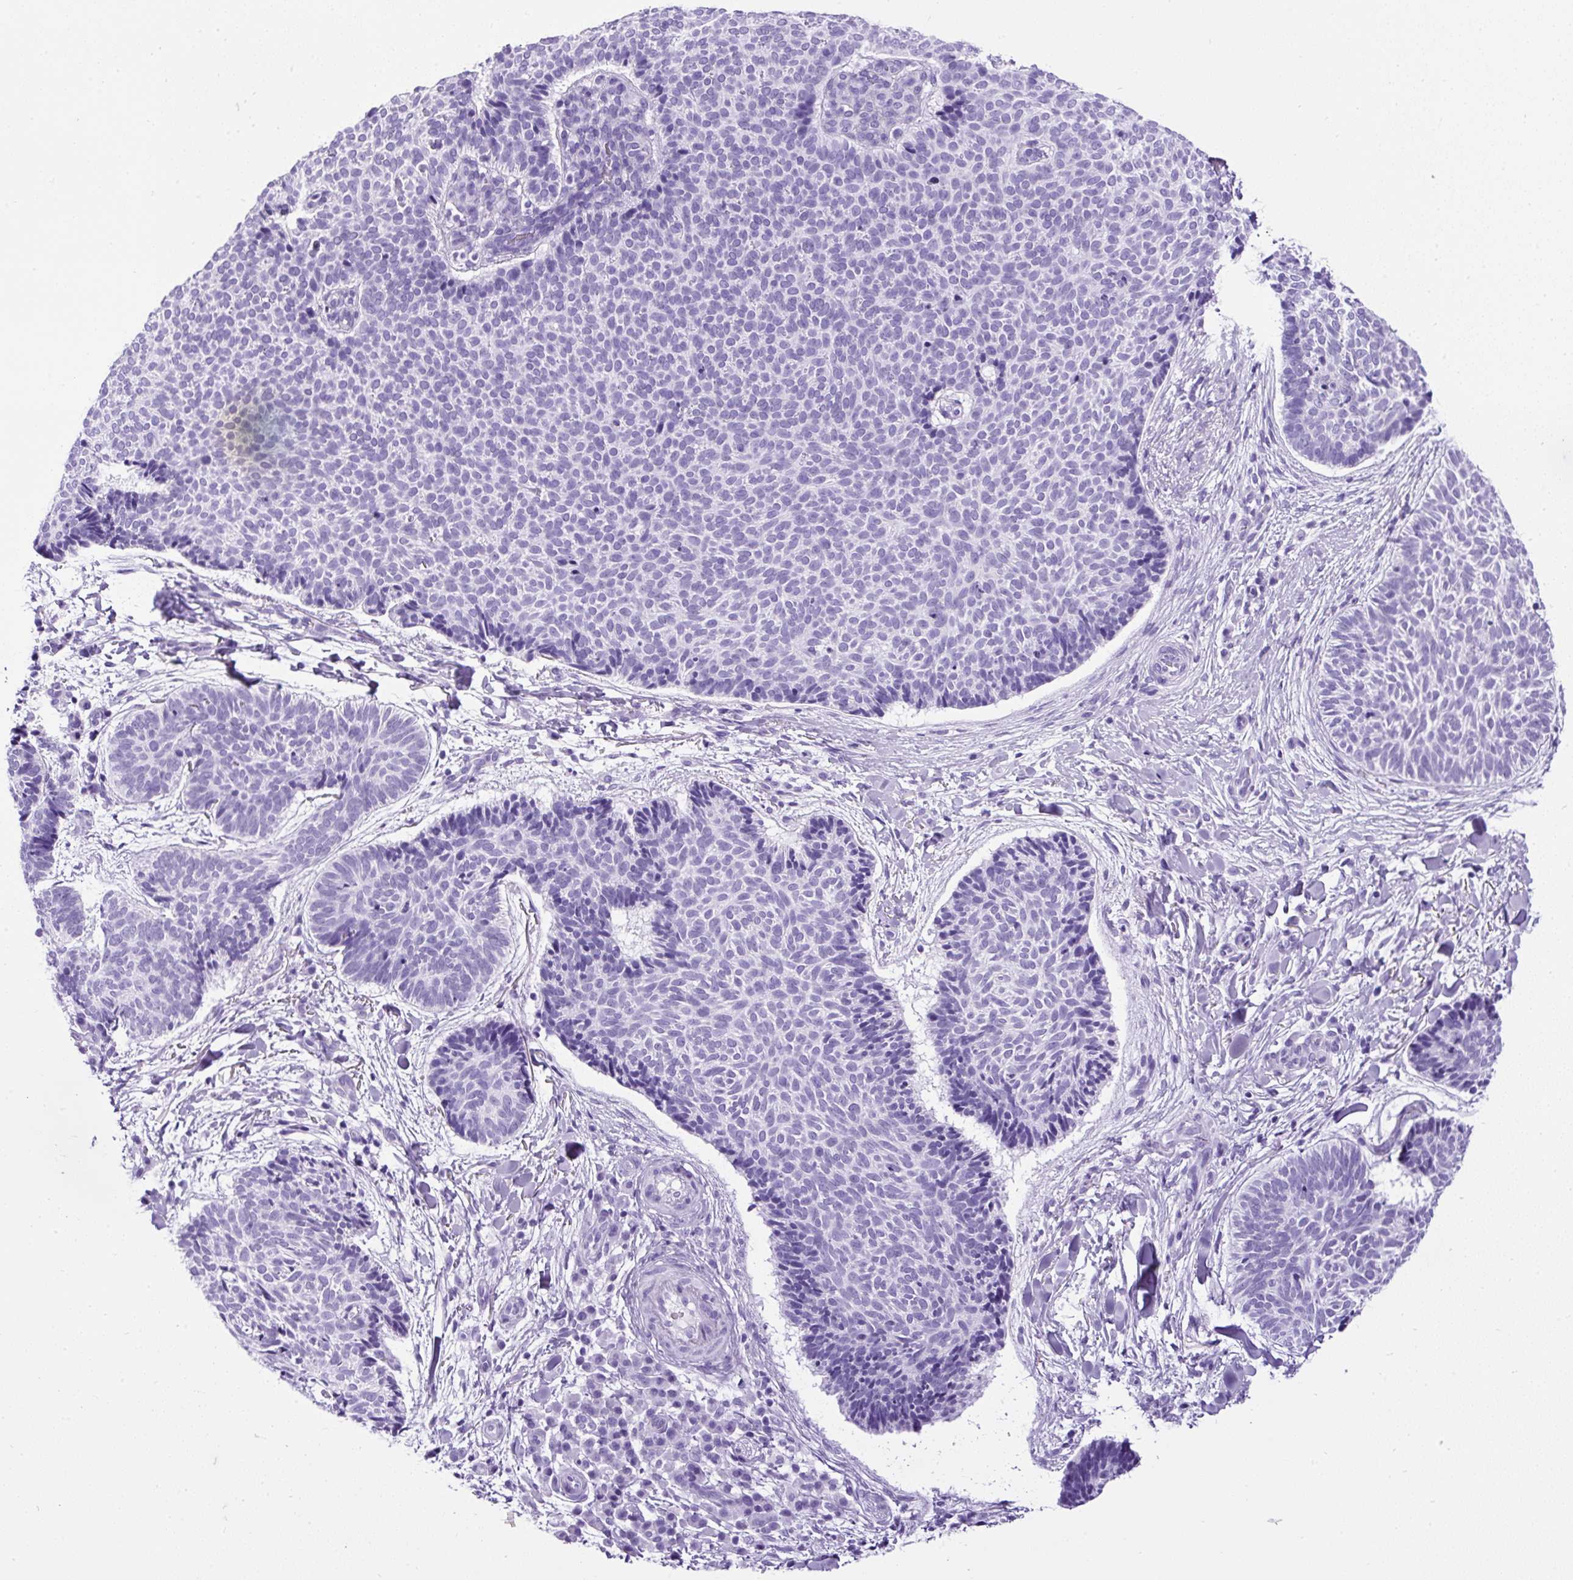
{"staining": {"intensity": "negative", "quantity": "none", "location": "none"}, "tissue": "skin cancer", "cell_type": "Tumor cells", "image_type": "cancer", "snomed": [{"axis": "morphology", "description": "Normal tissue, NOS"}, {"axis": "morphology", "description": "Basal cell carcinoma"}, {"axis": "topography", "description": "Skin"}], "caption": "There is no significant positivity in tumor cells of skin basal cell carcinoma. (DAB IHC, high magnification).", "gene": "CEL", "patient": {"sex": "male", "age": 50}}